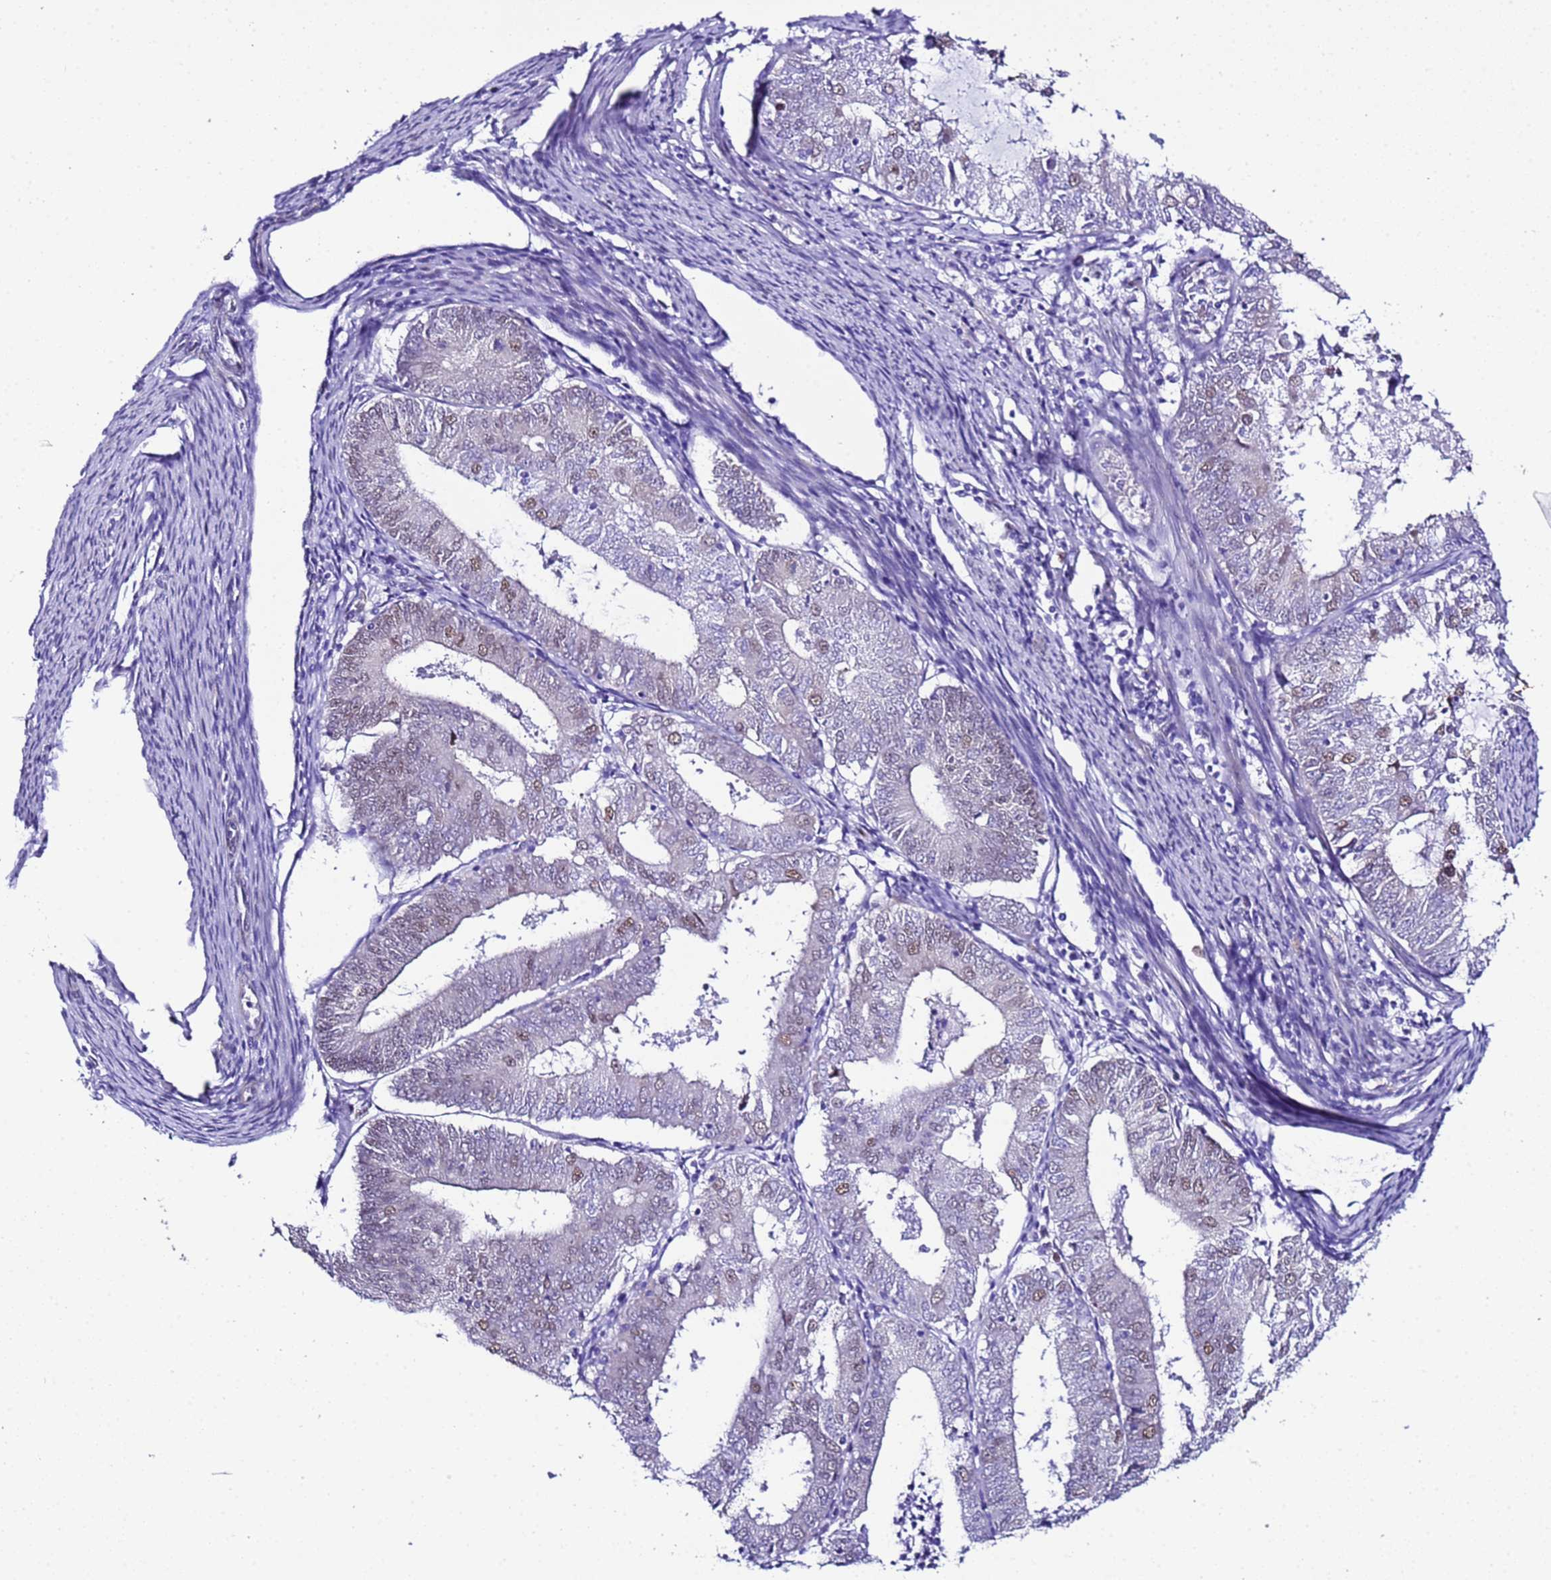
{"staining": {"intensity": "weak", "quantity": "25%-75%", "location": "nuclear"}, "tissue": "endometrial cancer", "cell_type": "Tumor cells", "image_type": "cancer", "snomed": [{"axis": "morphology", "description": "Adenocarcinoma, NOS"}, {"axis": "topography", "description": "Endometrium"}], "caption": "Weak nuclear protein staining is present in approximately 25%-75% of tumor cells in adenocarcinoma (endometrial). (Brightfield microscopy of DAB IHC at high magnification).", "gene": "BCL7A", "patient": {"sex": "female", "age": 57}}